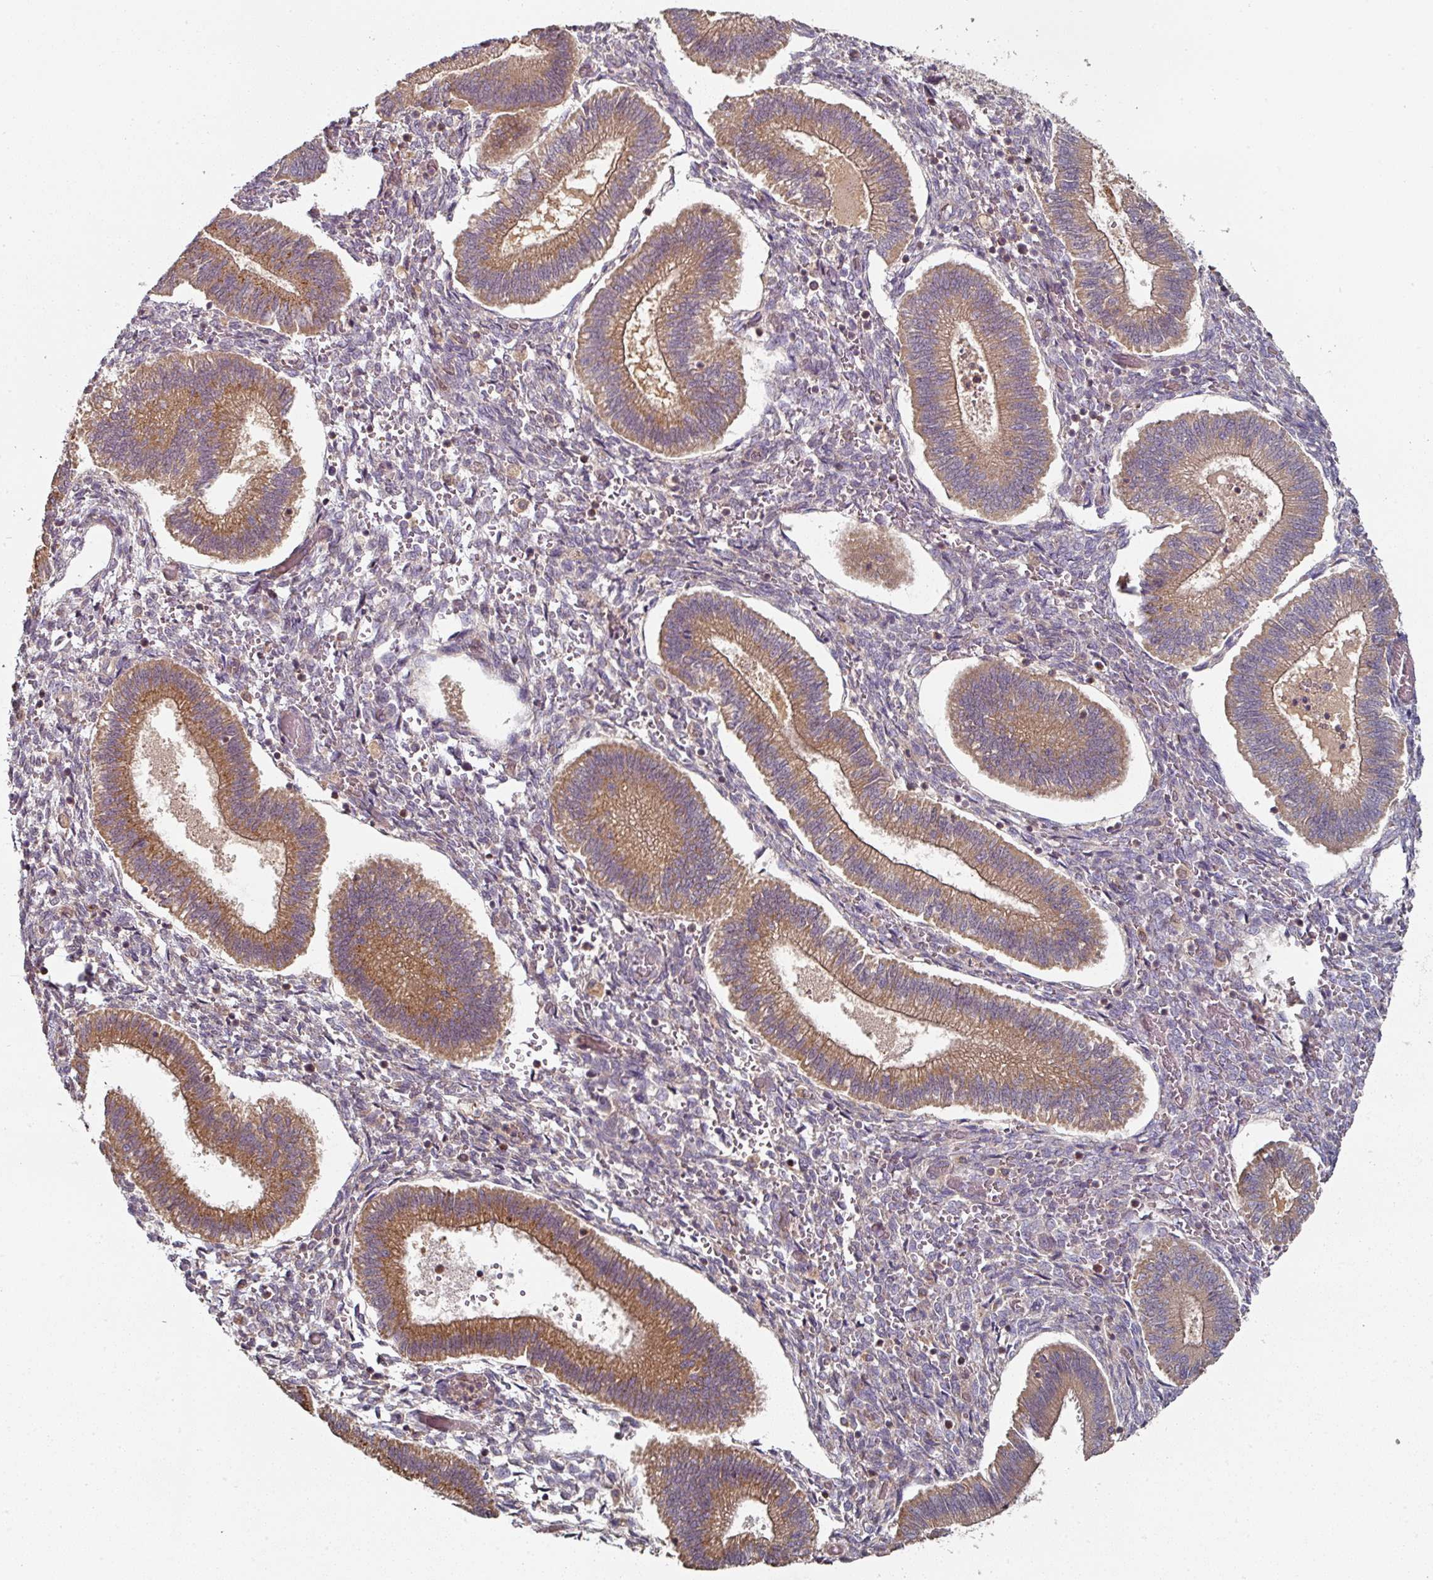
{"staining": {"intensity": "weak", "quantity": "<25%", "location": "cytoplasmic/membranous"}, "tissue": "endometrium", "cell_type": "Cells in endometrial stroma", "image_type": "normal", "snomed": [{"axis": "morphology", "description": "Normal tissue, NOS"}, {"axis": "topography", "description": "Endometrium"}], "caption": "Immunohistochemical staining of normal endometrium shows no significant positivity in cells in endometrial stroma. The staining was performed using DAB (3,3'-diaminobenzidine) to visualize the protein expression in brown, while the nuclei were stained in blue with hematoxylin (Magnification: 20x).", "gene": "DNAJC7", "patient": {"sex": "female", "age": 25}}